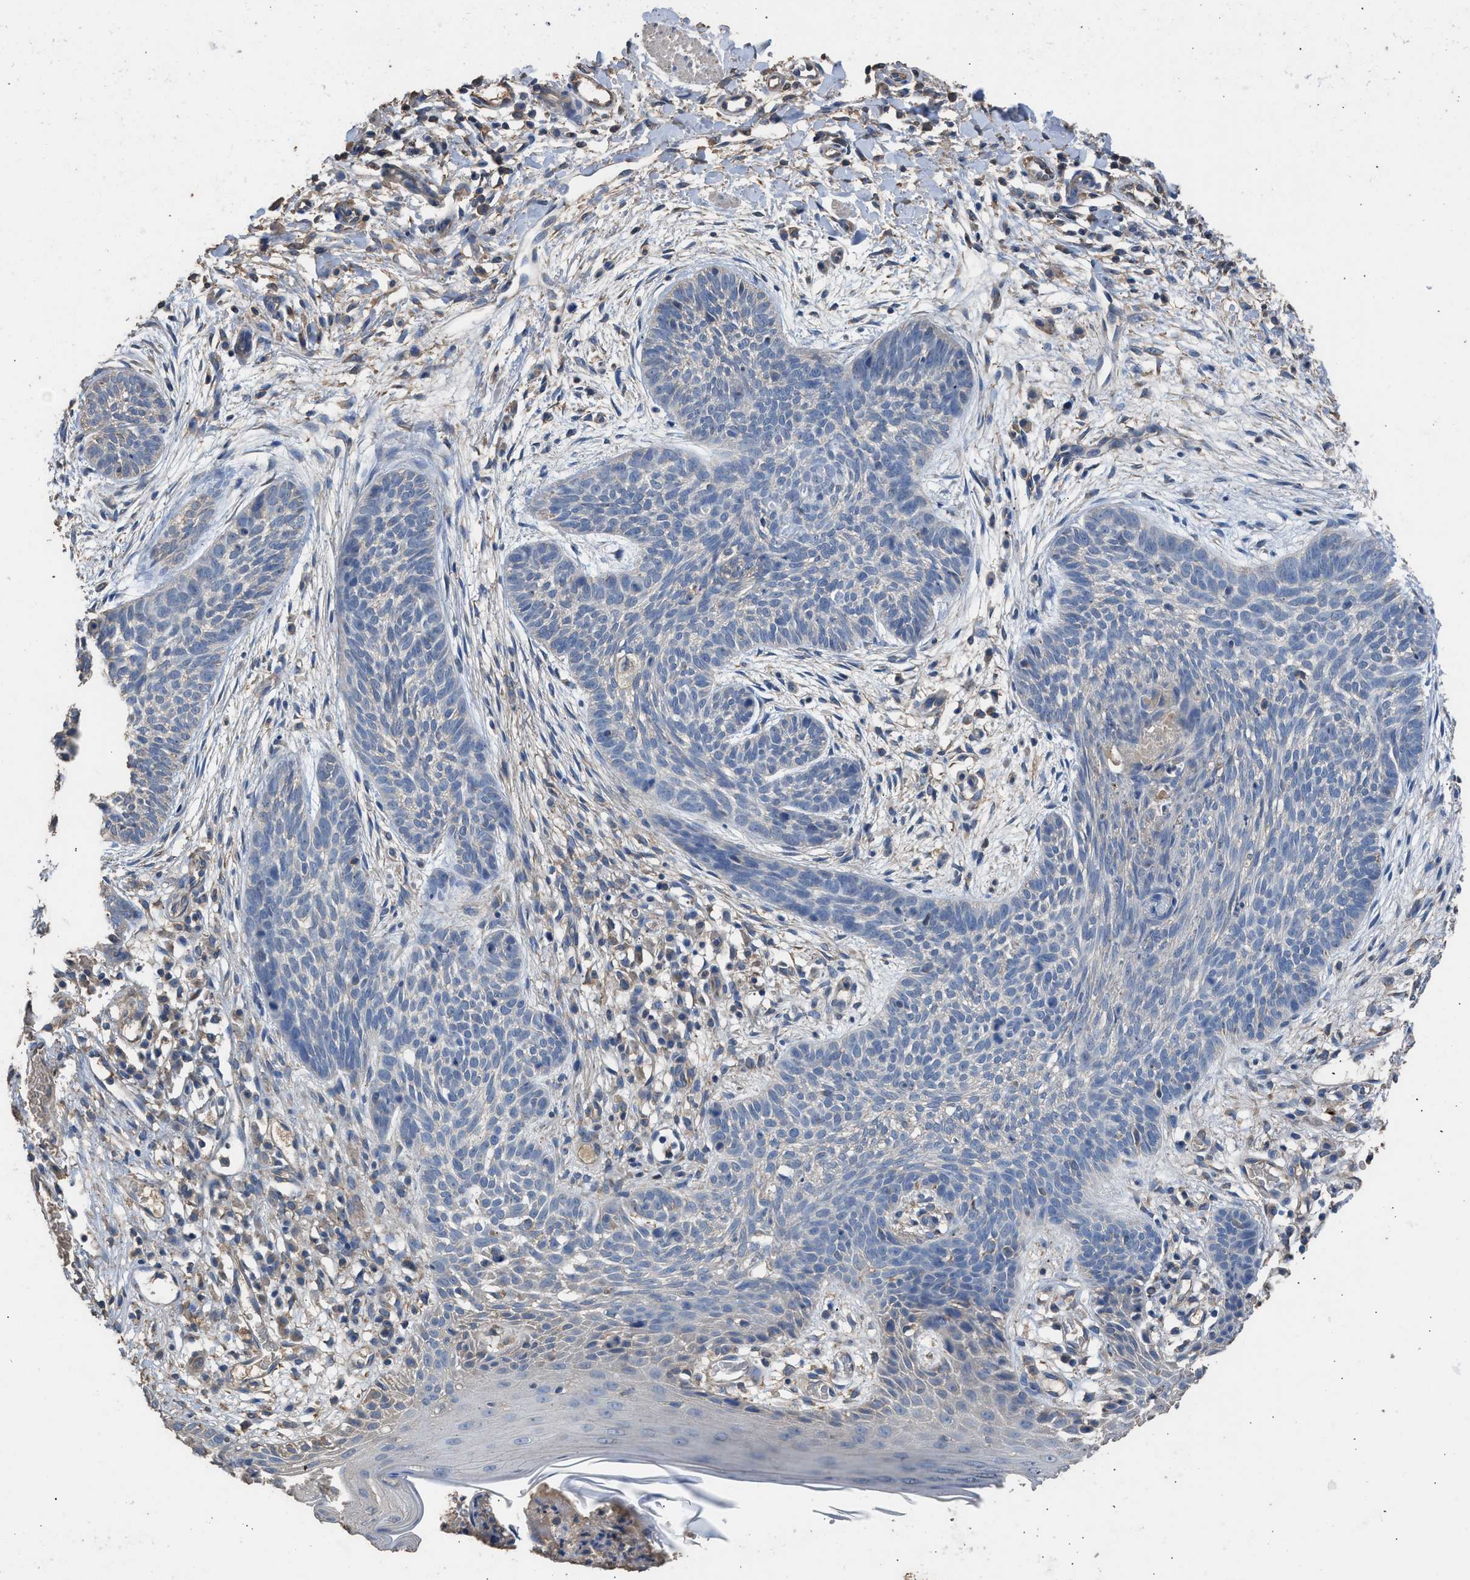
{"staining": {"intensity": "negative", "quantity": "none", "location": "none"}, "tissue": "skin cancer", "cell_type": "Tumor cells", "image_type": "cancer", "snomed": [{"axis": "morphology", "description": "Basal cell carcinoma"}, {"axis": "topography", "description": "Skin"}], "caption": "Human skin cancer stained for a protein using immunohistochemistry exhibits no expression in tumor cells.", "gene": "ITSN1", "patient": {"sex": "female", "age": 59}}